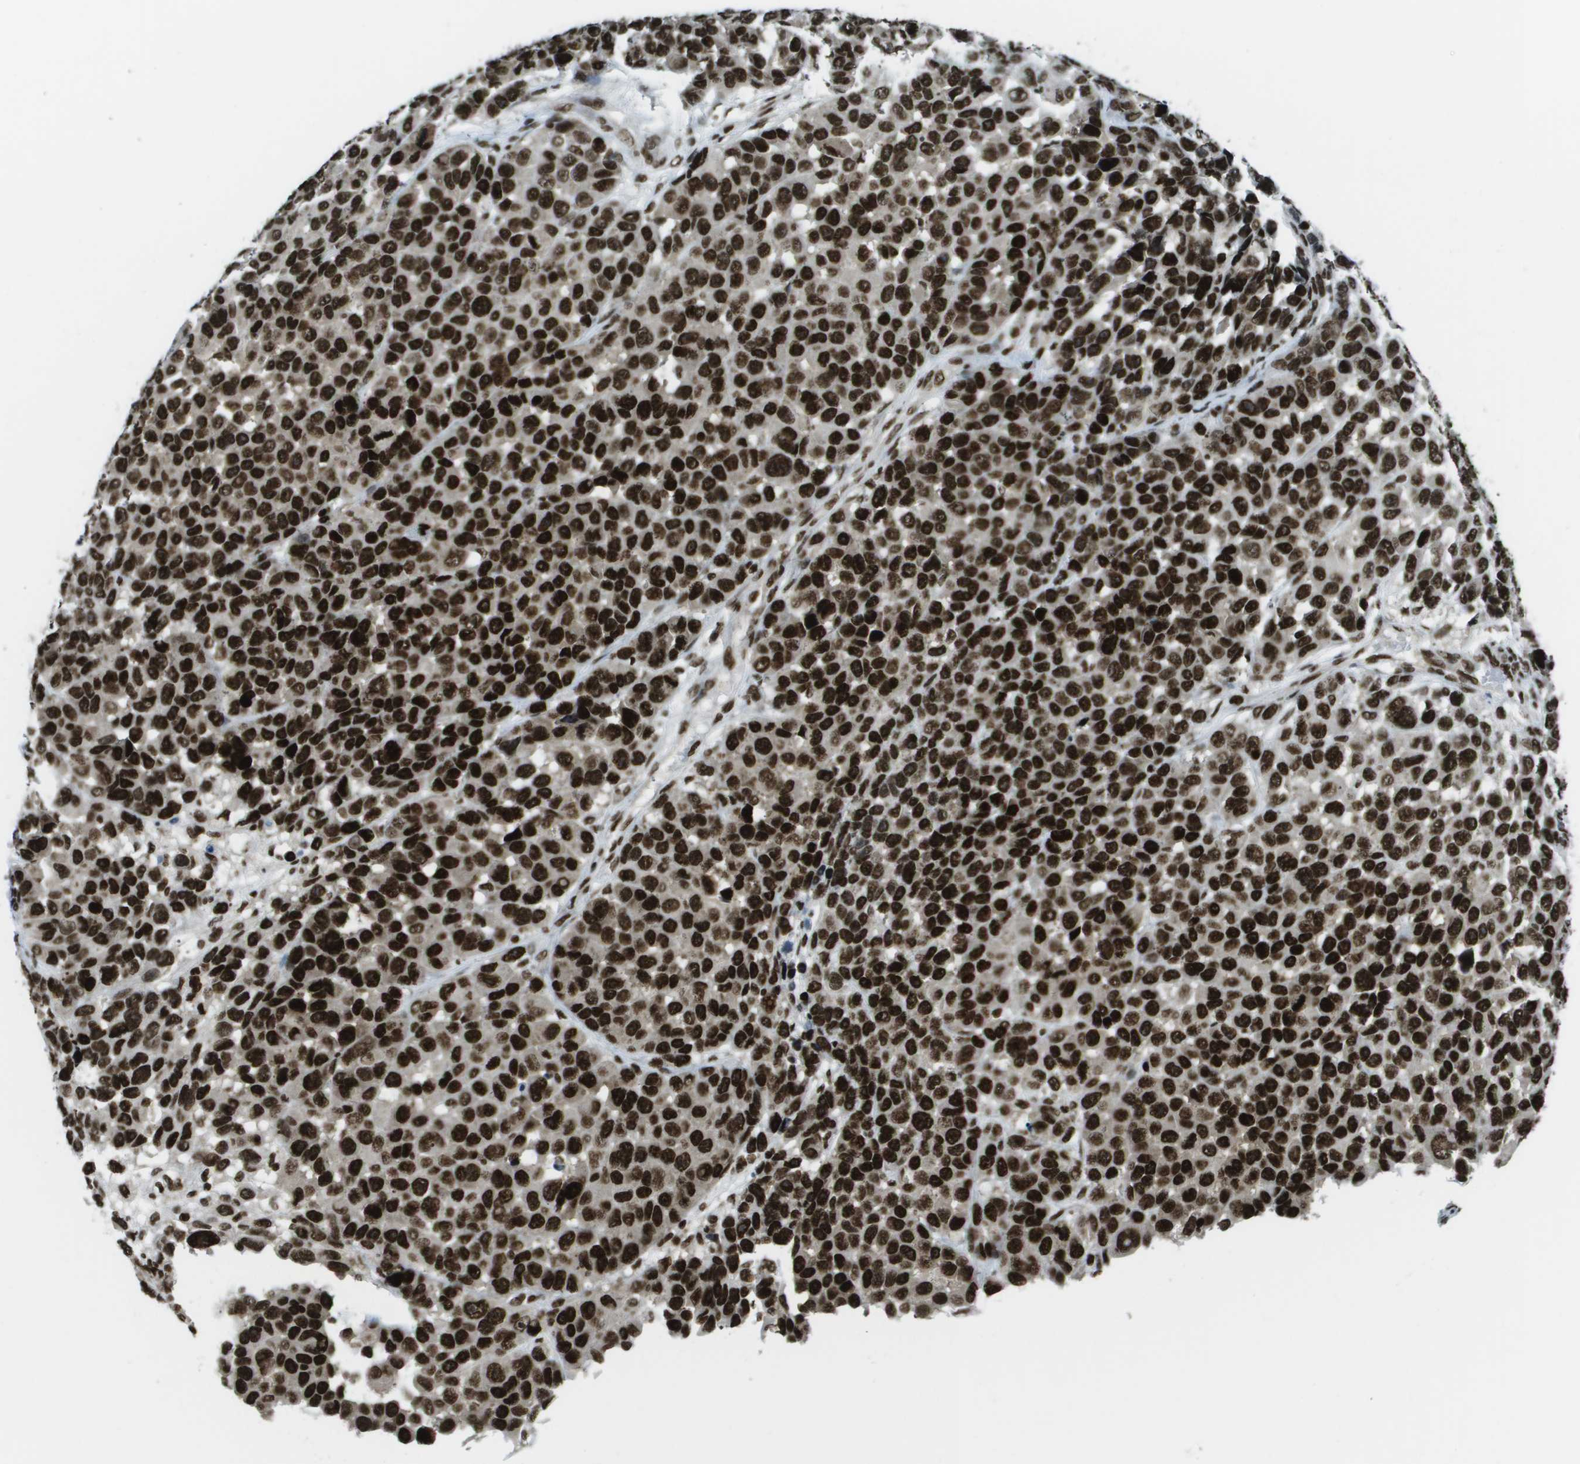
{"staining": {"intensity": "strong", "quantity": ">75%", "location": "nuclear"}, "tissue": "melanoma", "cell_type": "Tumor cells", "image_type": "cancer", "snomed": [{"axis": "morphology", "description": "Malignant melanoma, NOS"}, {"axis": "topography", "description": "Skin"}], "caption": "Human melanoma stained with a brown dye demonstrates strong nuclear positive positivity in about >75% of tumor cells.", "gene": "GLYR1", "patient": {"sex": "male", "age": 53}}